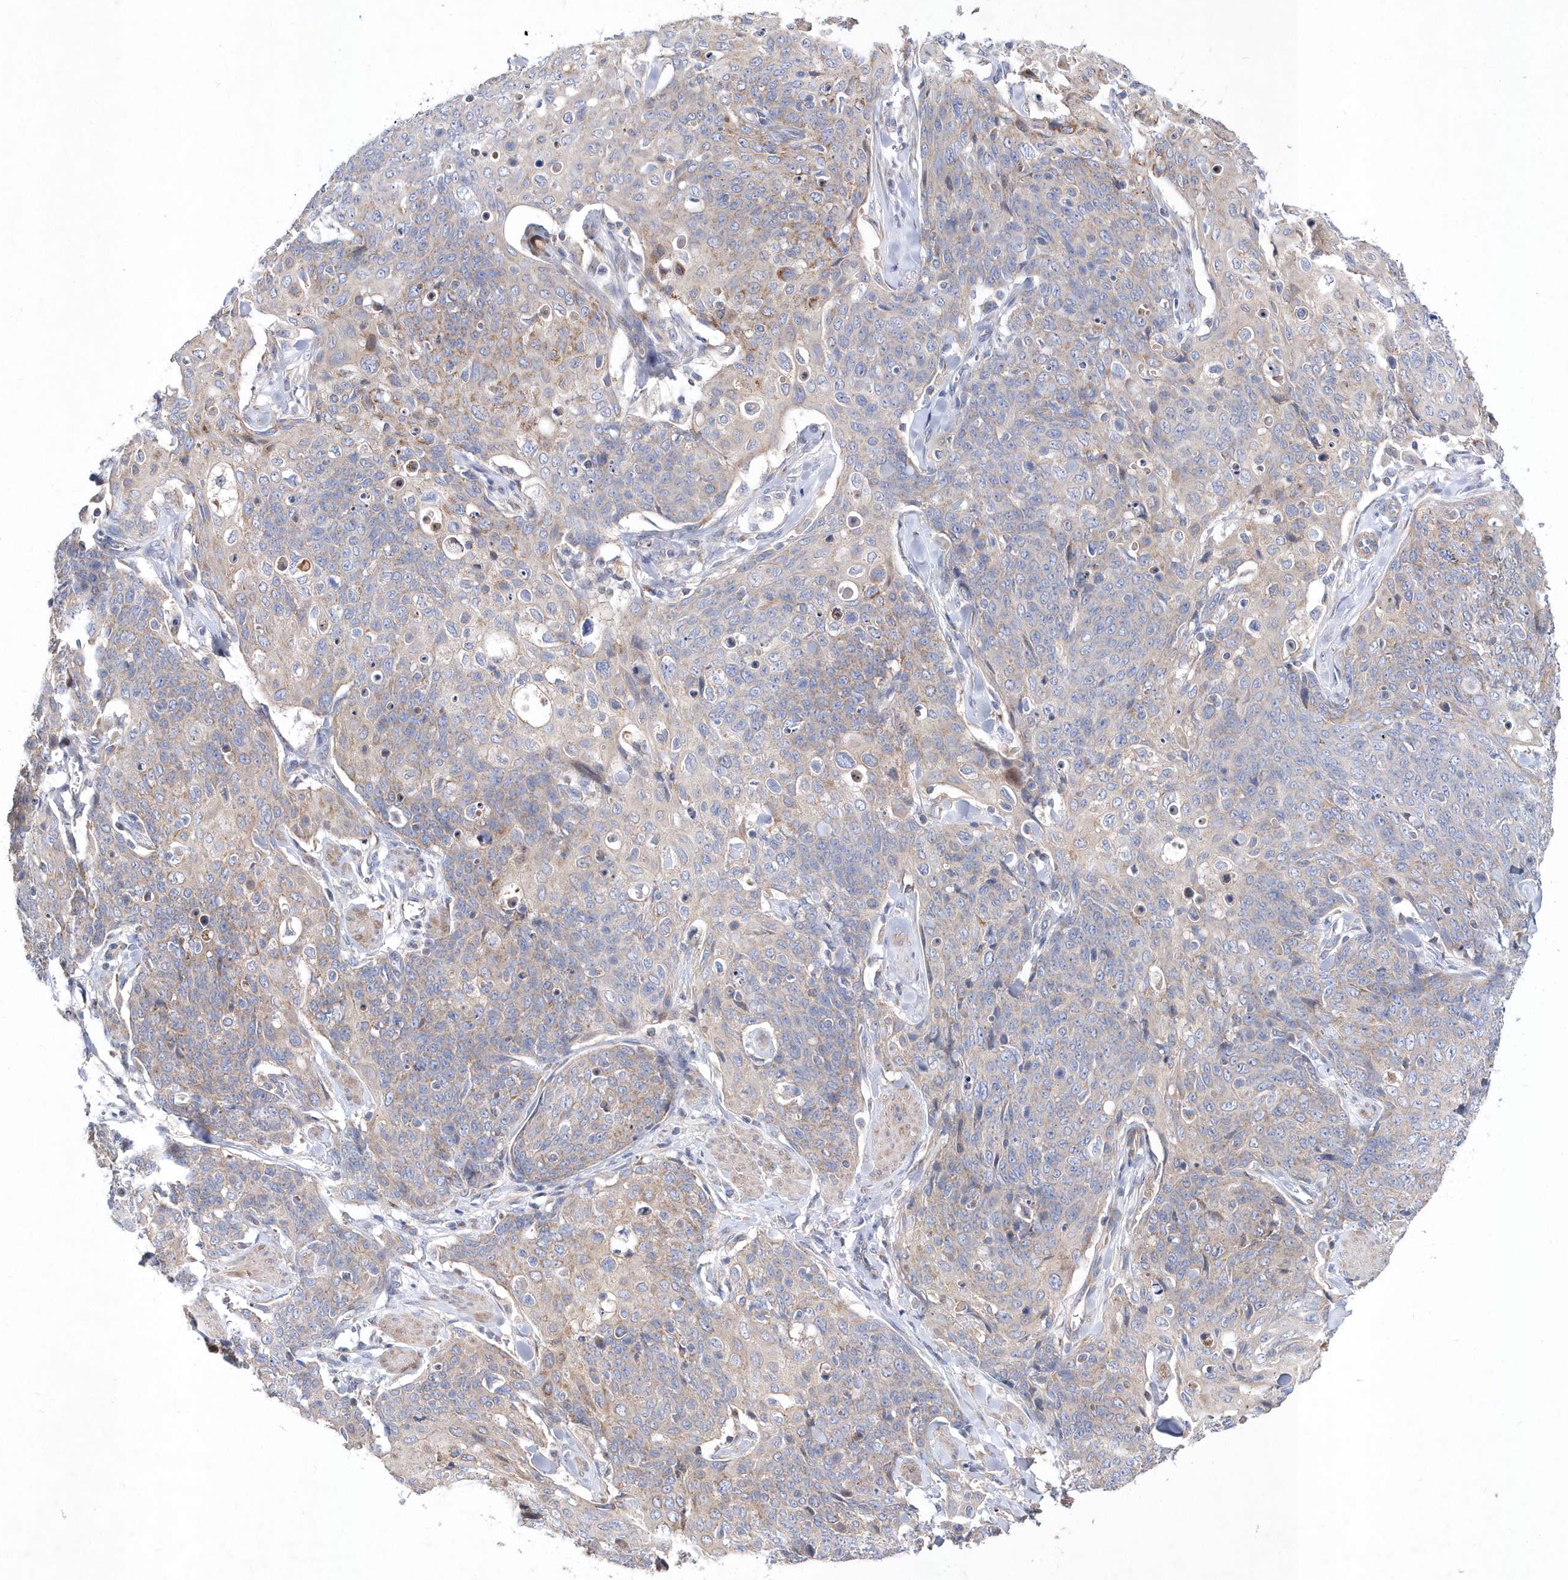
{"staining": {"intensity": "weak", "quantity": "25%-75%", "location": "cytoplasmic/membranous"}, "tissue": "skin cancer", "cell_type": "Tumor cells", "image_type": "cancer", "snomed": [{"axis": "morphology", "description": "Squamous cell carcinoma, NOS"}, {"axis": "topography", "description": "Skin"}, {"axis": "topography", "description": "Vulva"}], "caption": "Immunohistochemical staining of human skin cancer (squamous cell carcinoma) shows low levels of weak cytoplasmic/membranous expression in approximately 25%-75% of tumor cells.", "gene": "METTL8", "patient": {"sex": "female", "age": 85}}